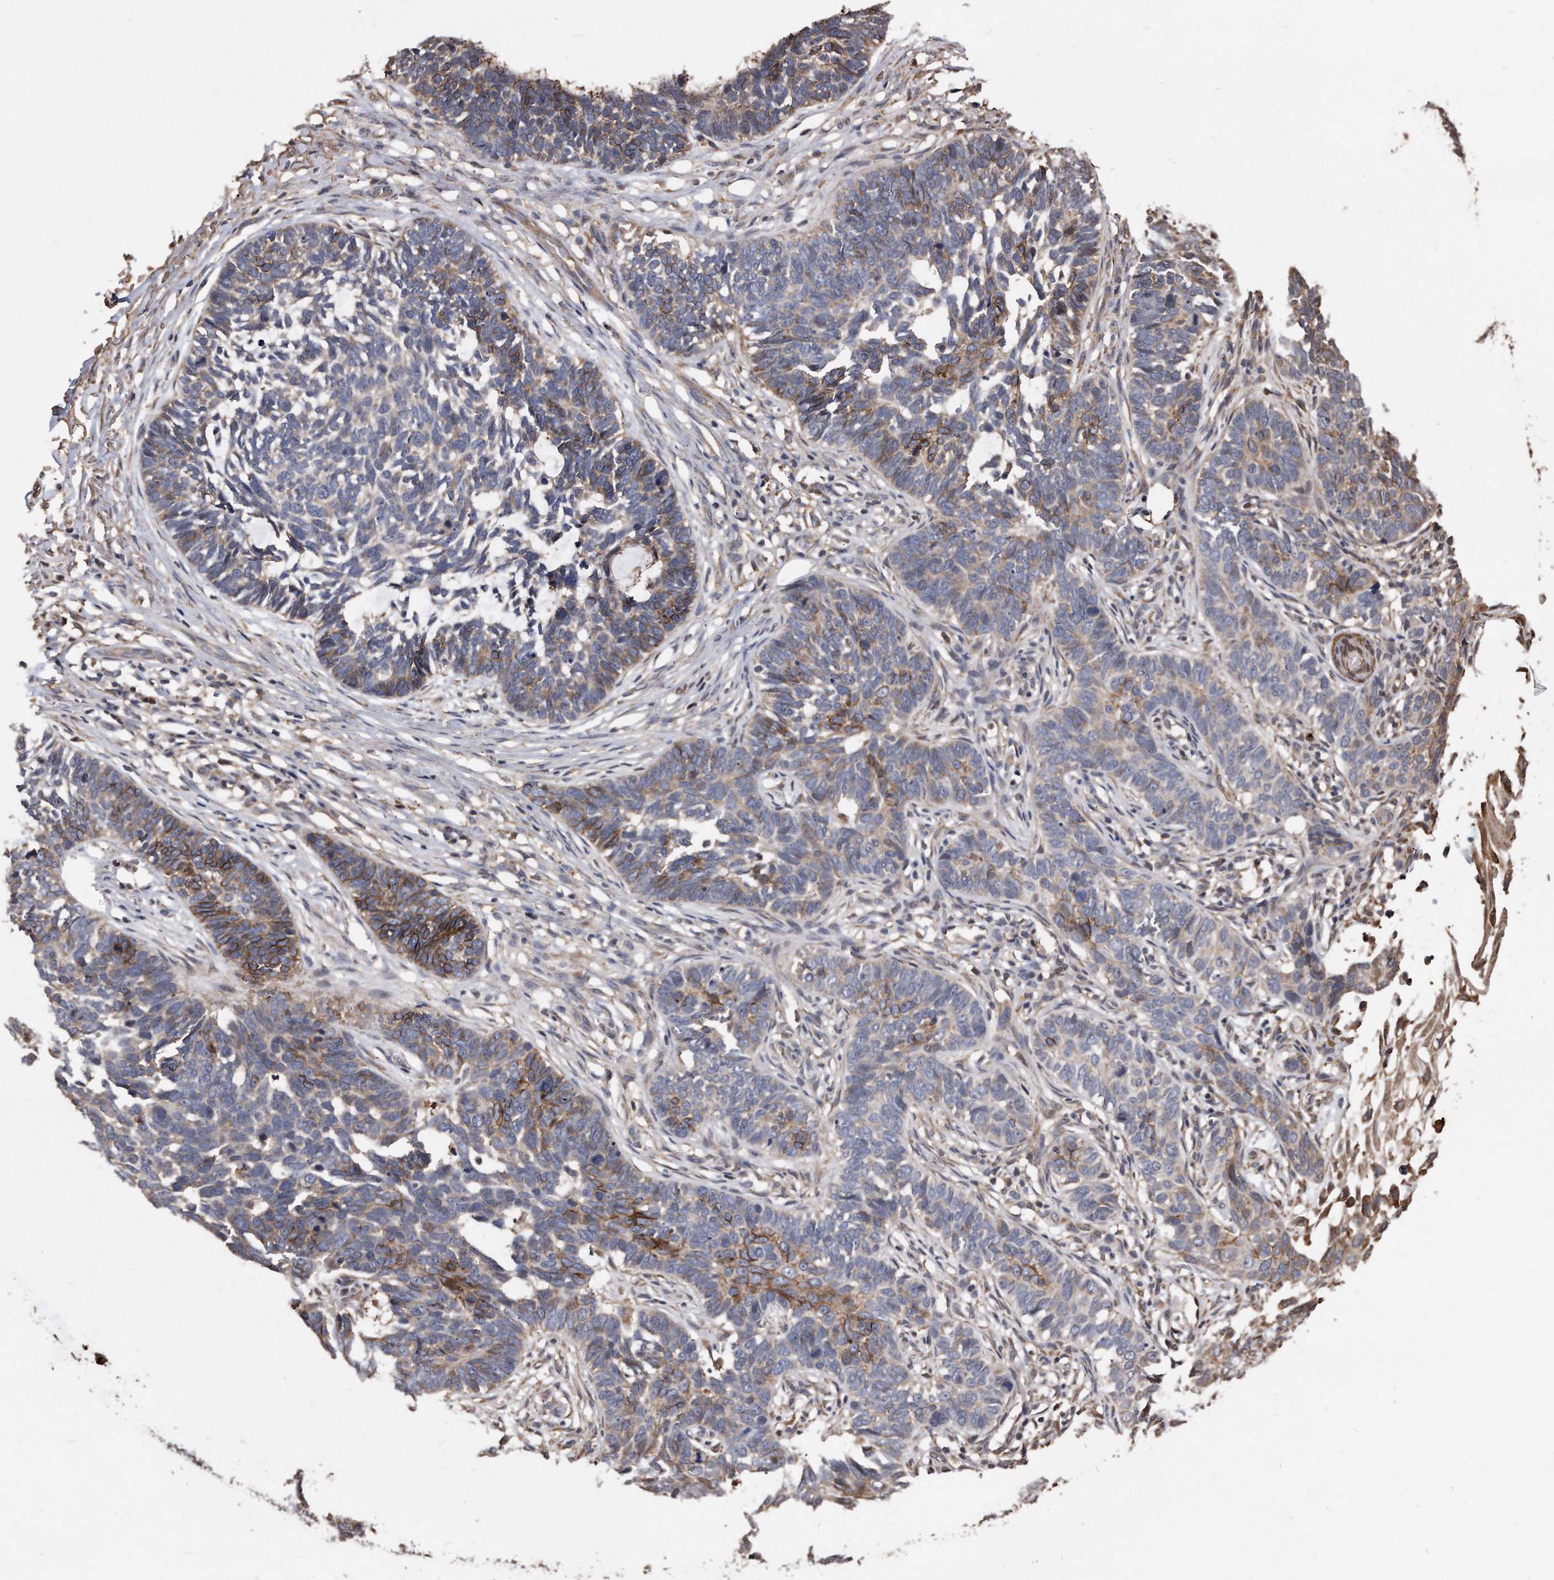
{"staining": {"intensity": "moderate", "quantity": "<25%", "location": "cytoplasmic/membranous"}, "tissue": "skin cancer", "cell_type": "Tumor cells", "image_type": "cancer", "snomed": [{"axis": "morphology", "description": "Normal tissue, NOS"}, {"axis": "morphology", "description": "Basal cell carcinoma"}, {"axis": "topography", "description": "Skin"}], "caption": "Skin cancer was stained to show a protein in brown. There is low levels of moderate cytoplasmic/membranous staining in approximately <25% of tumor cells.", "gene": "IL20RA", "patient": {"sex": "male", "age": 77}}